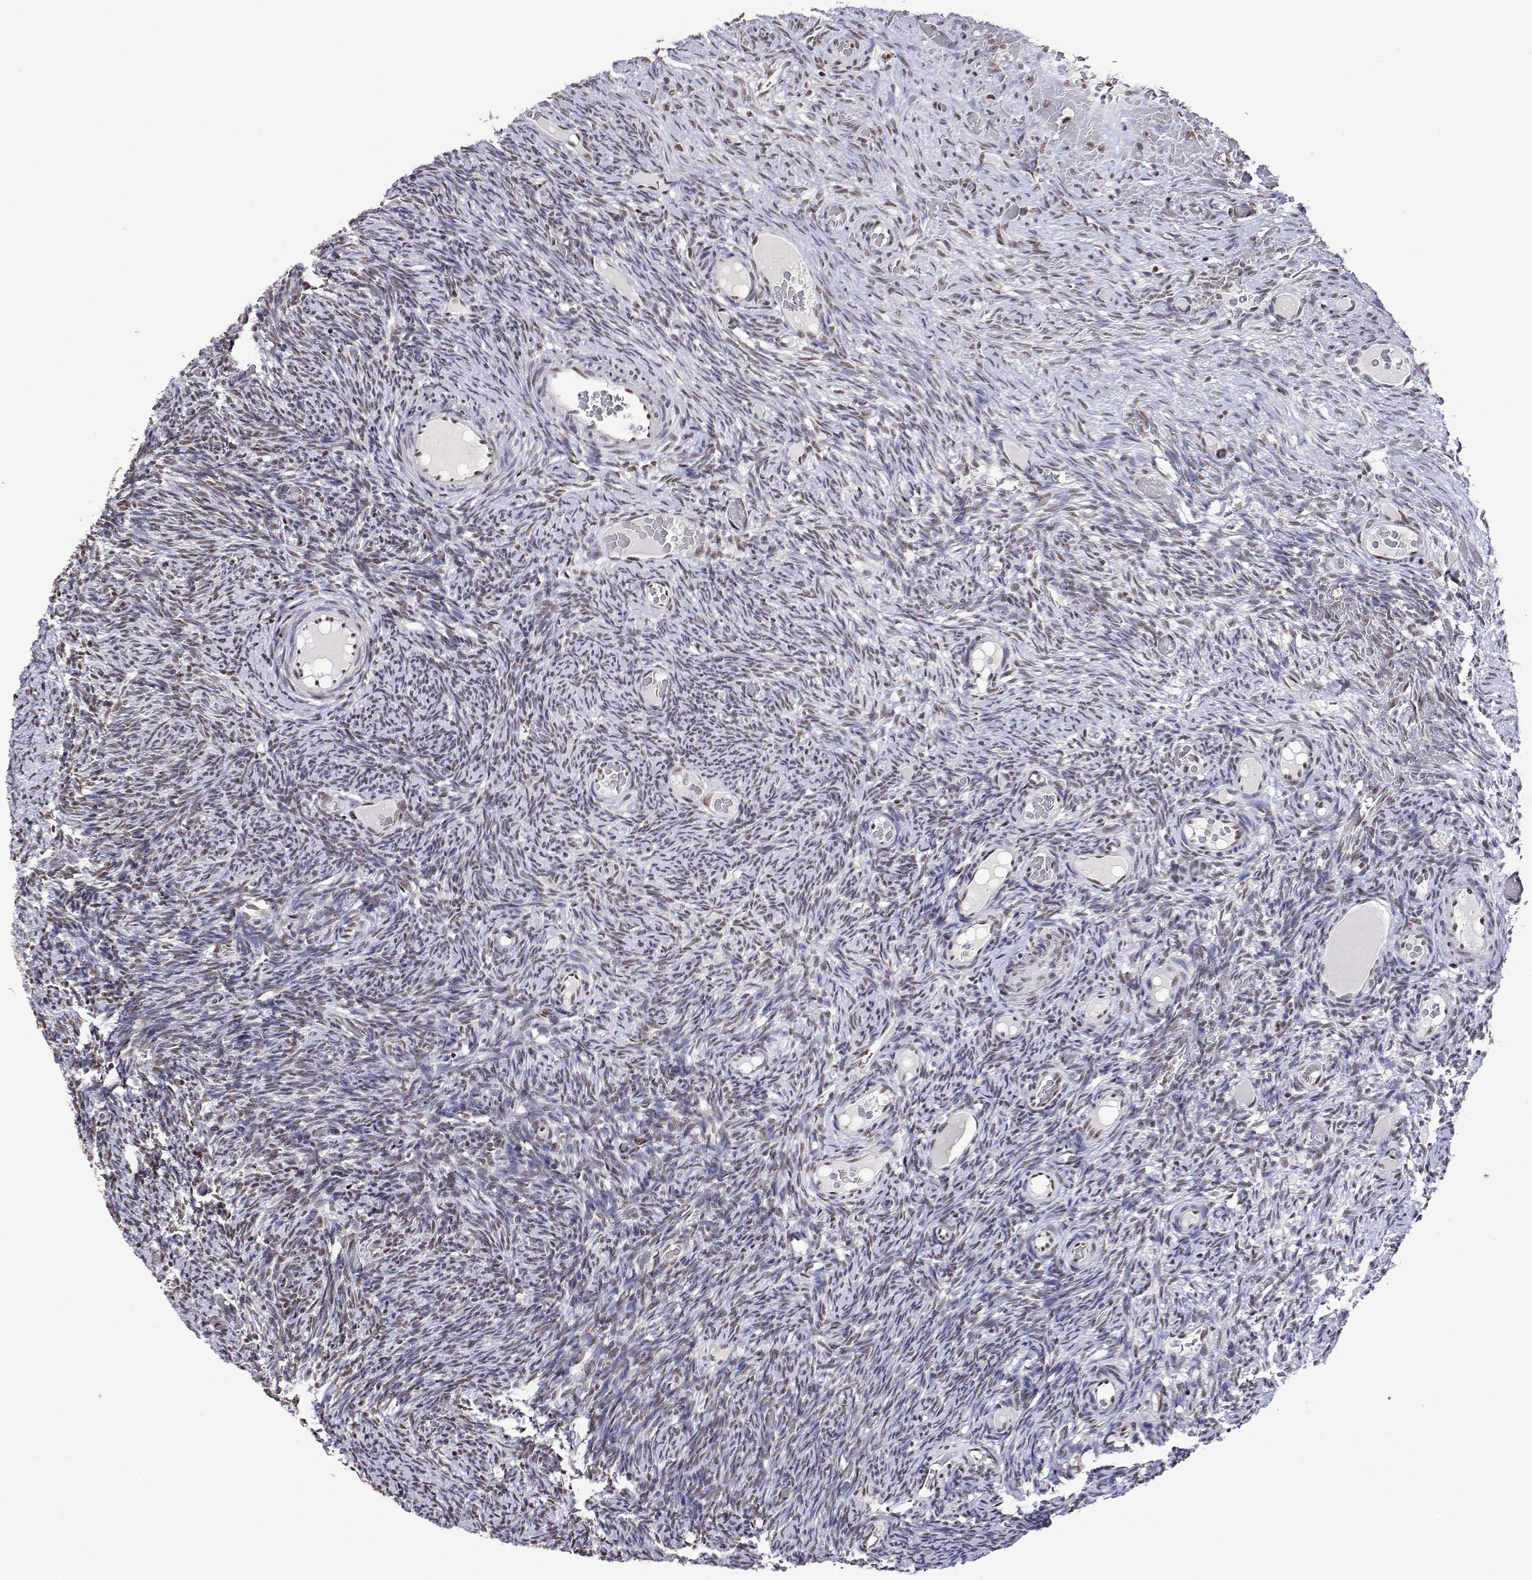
{"staining": {"intensity": "weak", "quantity": "25%-75%", "location": "nuclear"}, "tissue": "ovary", "cell_type": "Ovarian stroma cells", "image_type": "normal", "snomed": [{"axis": "morphology", "description": "Normal tissue, NOS"}, {"axis": "topography", "description": "Ovary"}], "caption": "Ovarian stroma cells demonstrate weak nuclear expression in about 25%-75% of cells in benign ovary. The protein of interest is stained brown, and the nuclei are stained in blue (DAB (3,3'-diaminobenzidine) IHC with brightfield microscopy, high magnification).", "gene": "ADAR", "patient": {"sex": "female", "age": 34}}